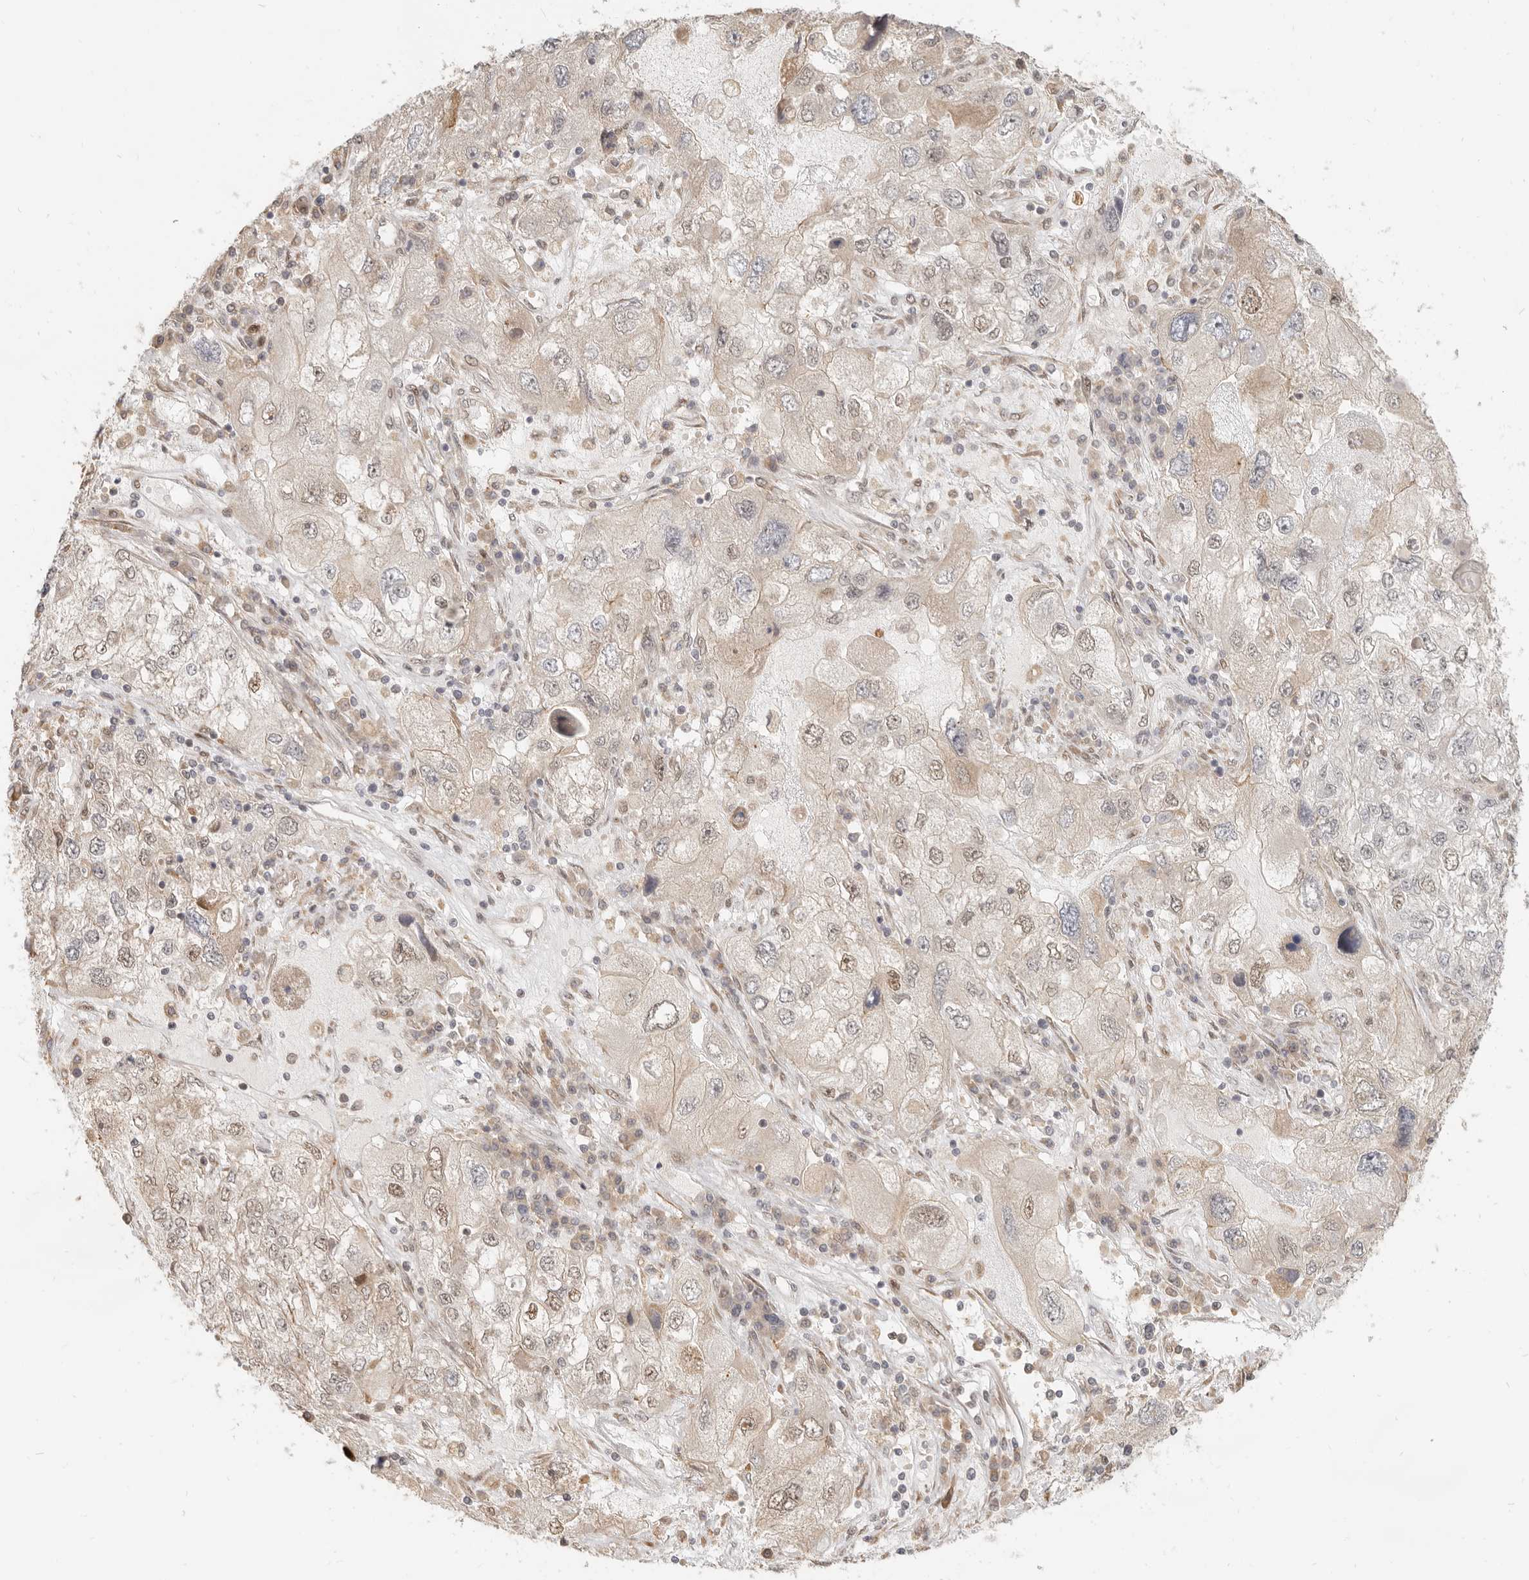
{"staining": {"intensity": "weak", "quantity": "25%-75%", "location": "nuclear"}, "tissue": "endometrial cancer", "cell_type": "Tumor cells", "image_type": "cancer", "snomed": [{"axis": "morphology", "description": "Adenocarcinoma, NOS"}, {"axis": "topography", "description": "Endometrium"}], "caption": "Endometrial cancer (adenocarcinoma) tissue demonstrates weak nuclear positivity in approximately 25%-75% of tumor cells, visualized by immunohistochemistry.", "gene": "TUFT1", "patient": {"sex": "female", "age": 49}}